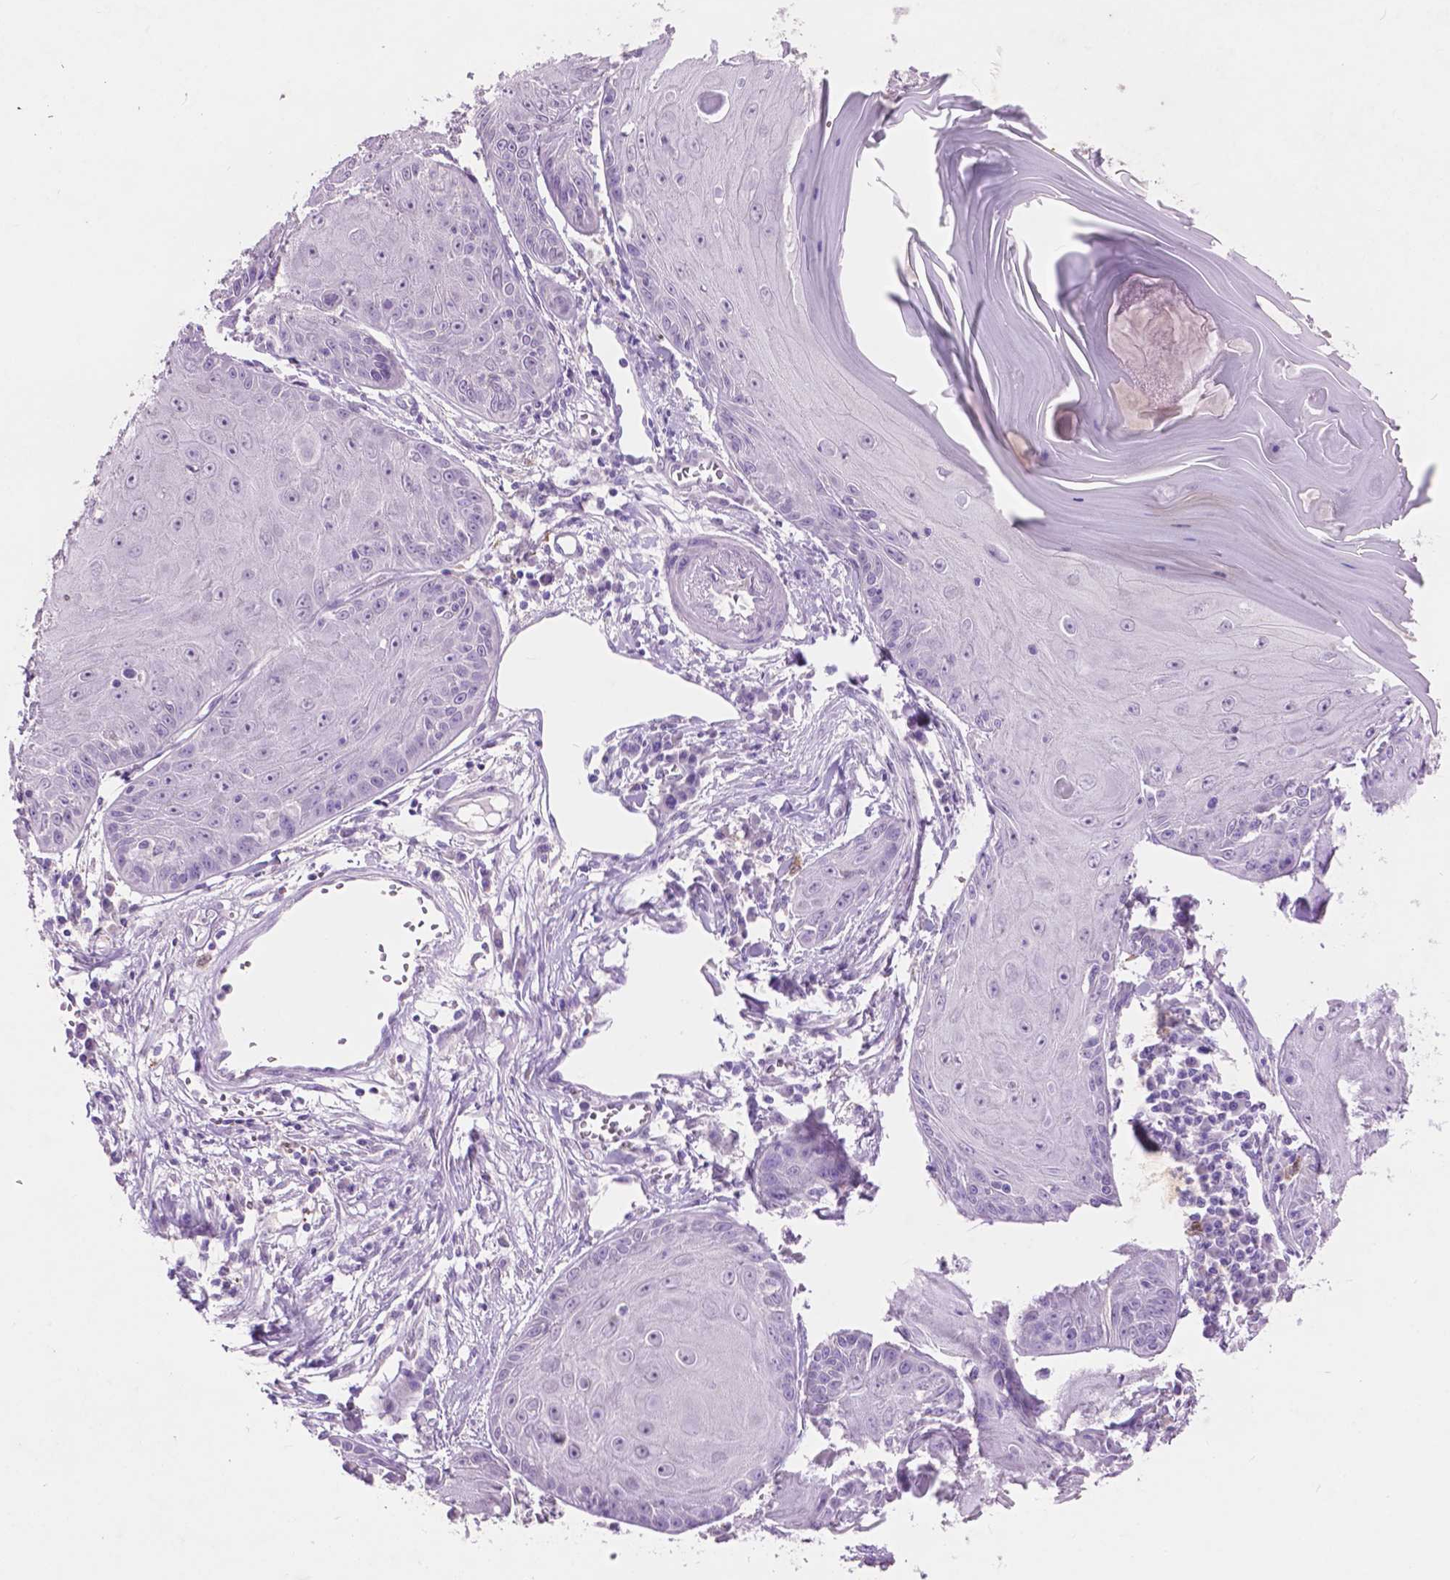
{"staining": {"intensity": "negative", "quantity": "none", "location": "none"}, "tissue": "skin cancer", "cell_type": "Tumor cells", "image_type": "cancer", "snomed": [{"axis": "morphology", "description": "Squamous cell carcinoma, NOS"}, {"axis": "topography", "description": "Skin"}, {"axis": "topography", "description": "Vulva"}], "caption": "Tumor cells show no significant protein positivity in skin cancer (squamous cell carcinoma). (Immunohistochemistry, brightfield microscopy, high magnification).", "gene": "IDO1", "patient": {"sex": "female", "age": 85}}